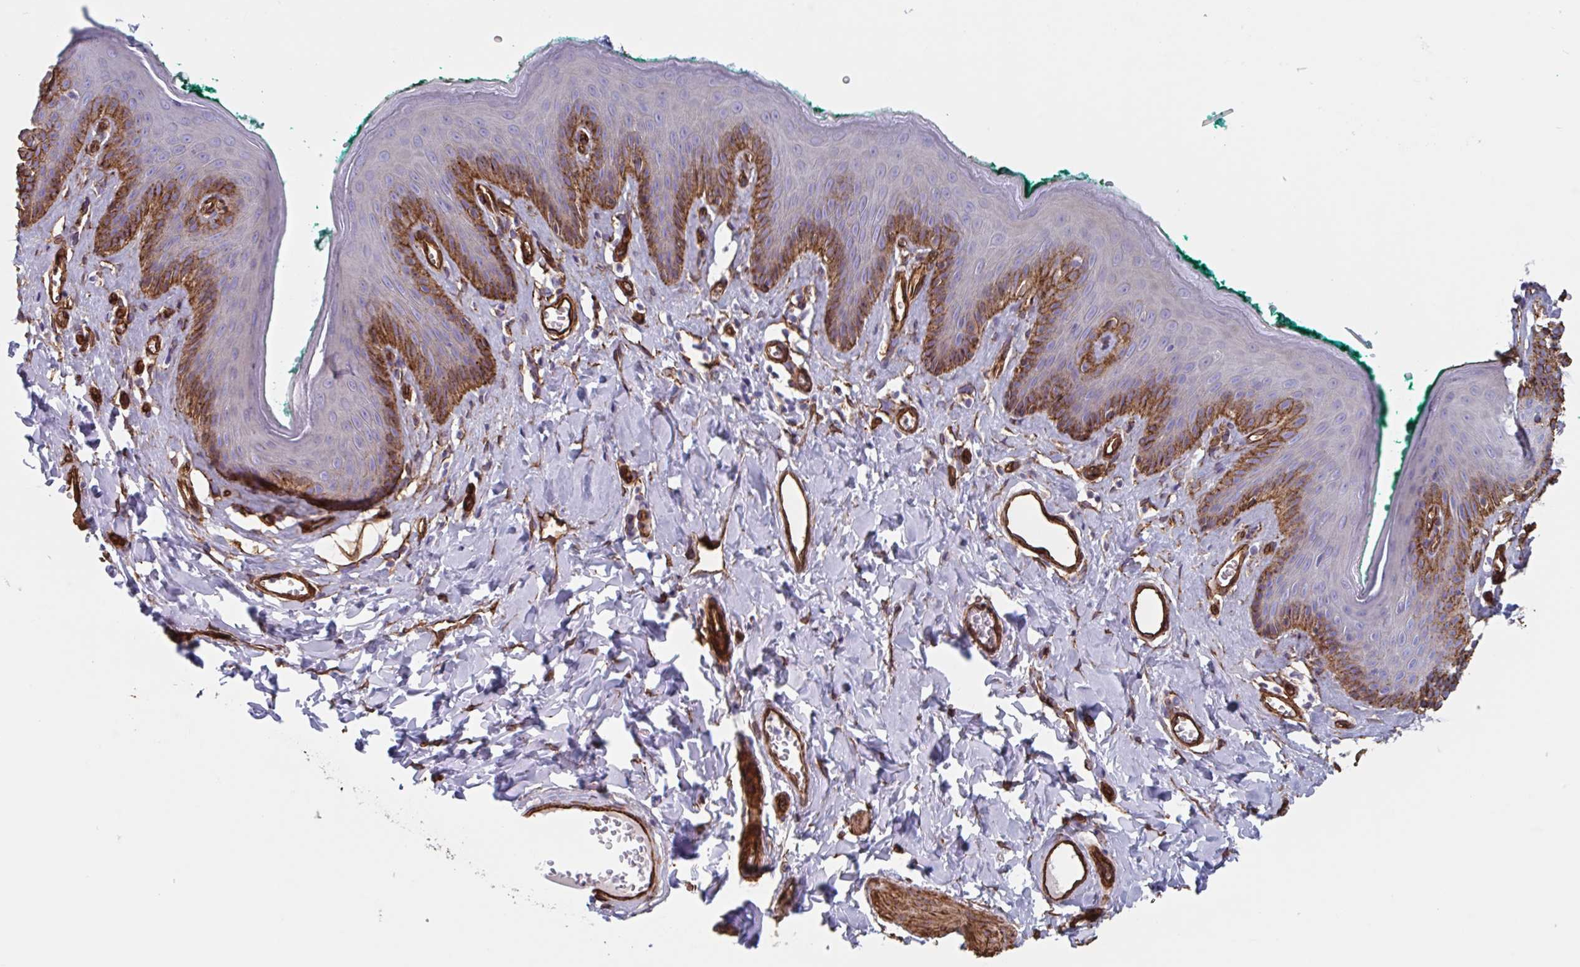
{"staining": {"intensity": "moderate", "quantity": "<25%", "location": "cytoplasmic/membranous"}, "tissue": "skin", "cell_type": "Epidermal cells", "image_type": "normal", "snomed": [{"axis": "morphology", "description": "Normal tissue, NOS"}, {"axis": "topography", "description": "Vulva"}, {"axis": "topography", "description": "Peripheral nerve tissue"}], "caption": "Epidermal cells display moderate cytoplasmic/membranous positivity in about <25% of cells in normal skin.", "gene": "CITED4", "patient": {"sex": "female", "age": 66}}